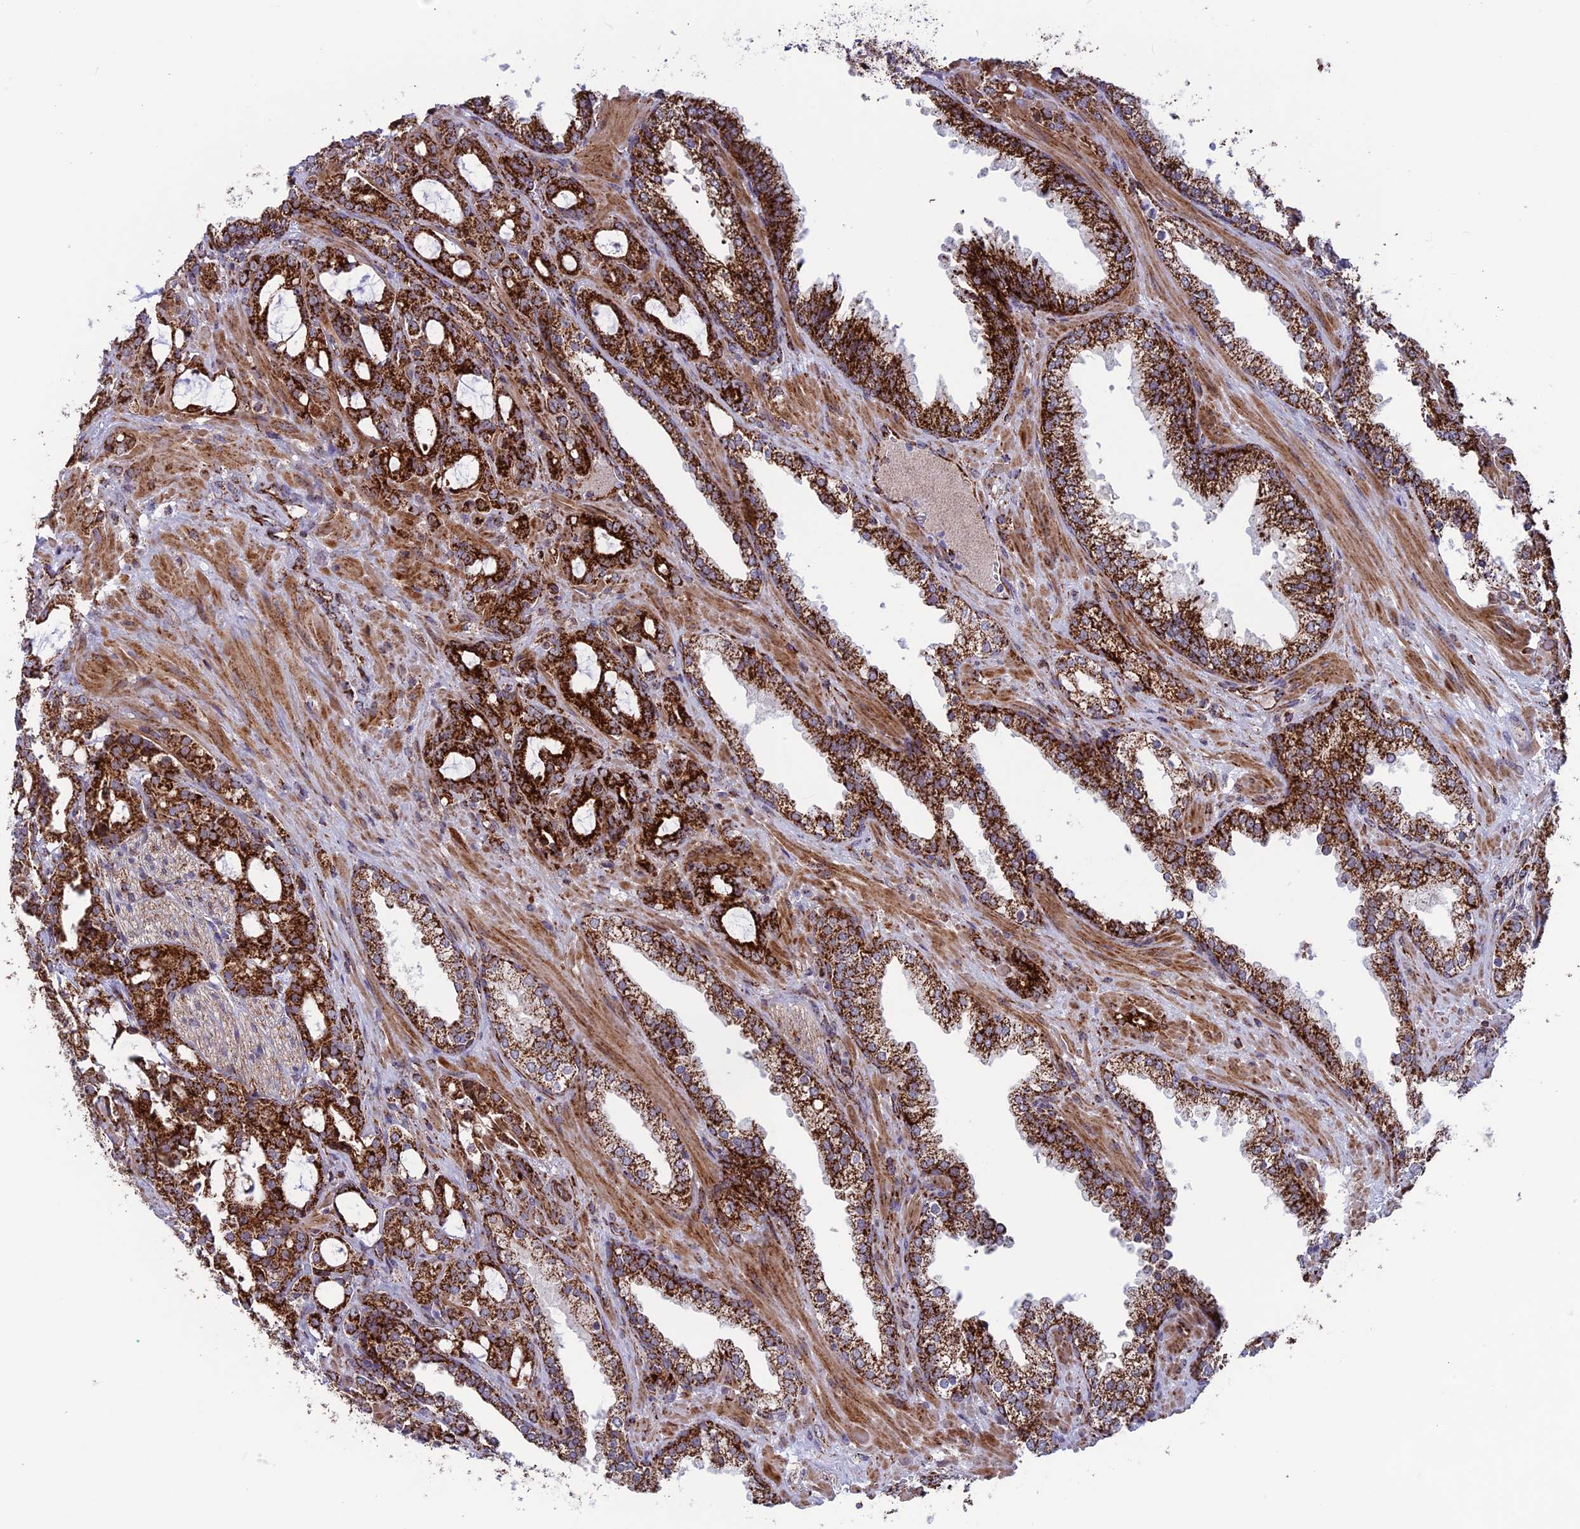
{"staining": {"intensity": "strong", "quantity": ">75%", "location": "cytoplasmic/membranous"}, "tissue": "prostate cancer", "cell_type": "Tumor cells", "image_type": "cancer", "snomed": [{"axis": "morphology", "description": "Adenocarcinoma, High grade"}, {"axis": "topography", "description": "Prostate"}], "caption": "Human prostate high-grade adenocarcinoma stained with a protein marker displays strong staining in tumor cells.", "gene": "MRPS18B", "patient": {"sex": "male", "age": 72}}